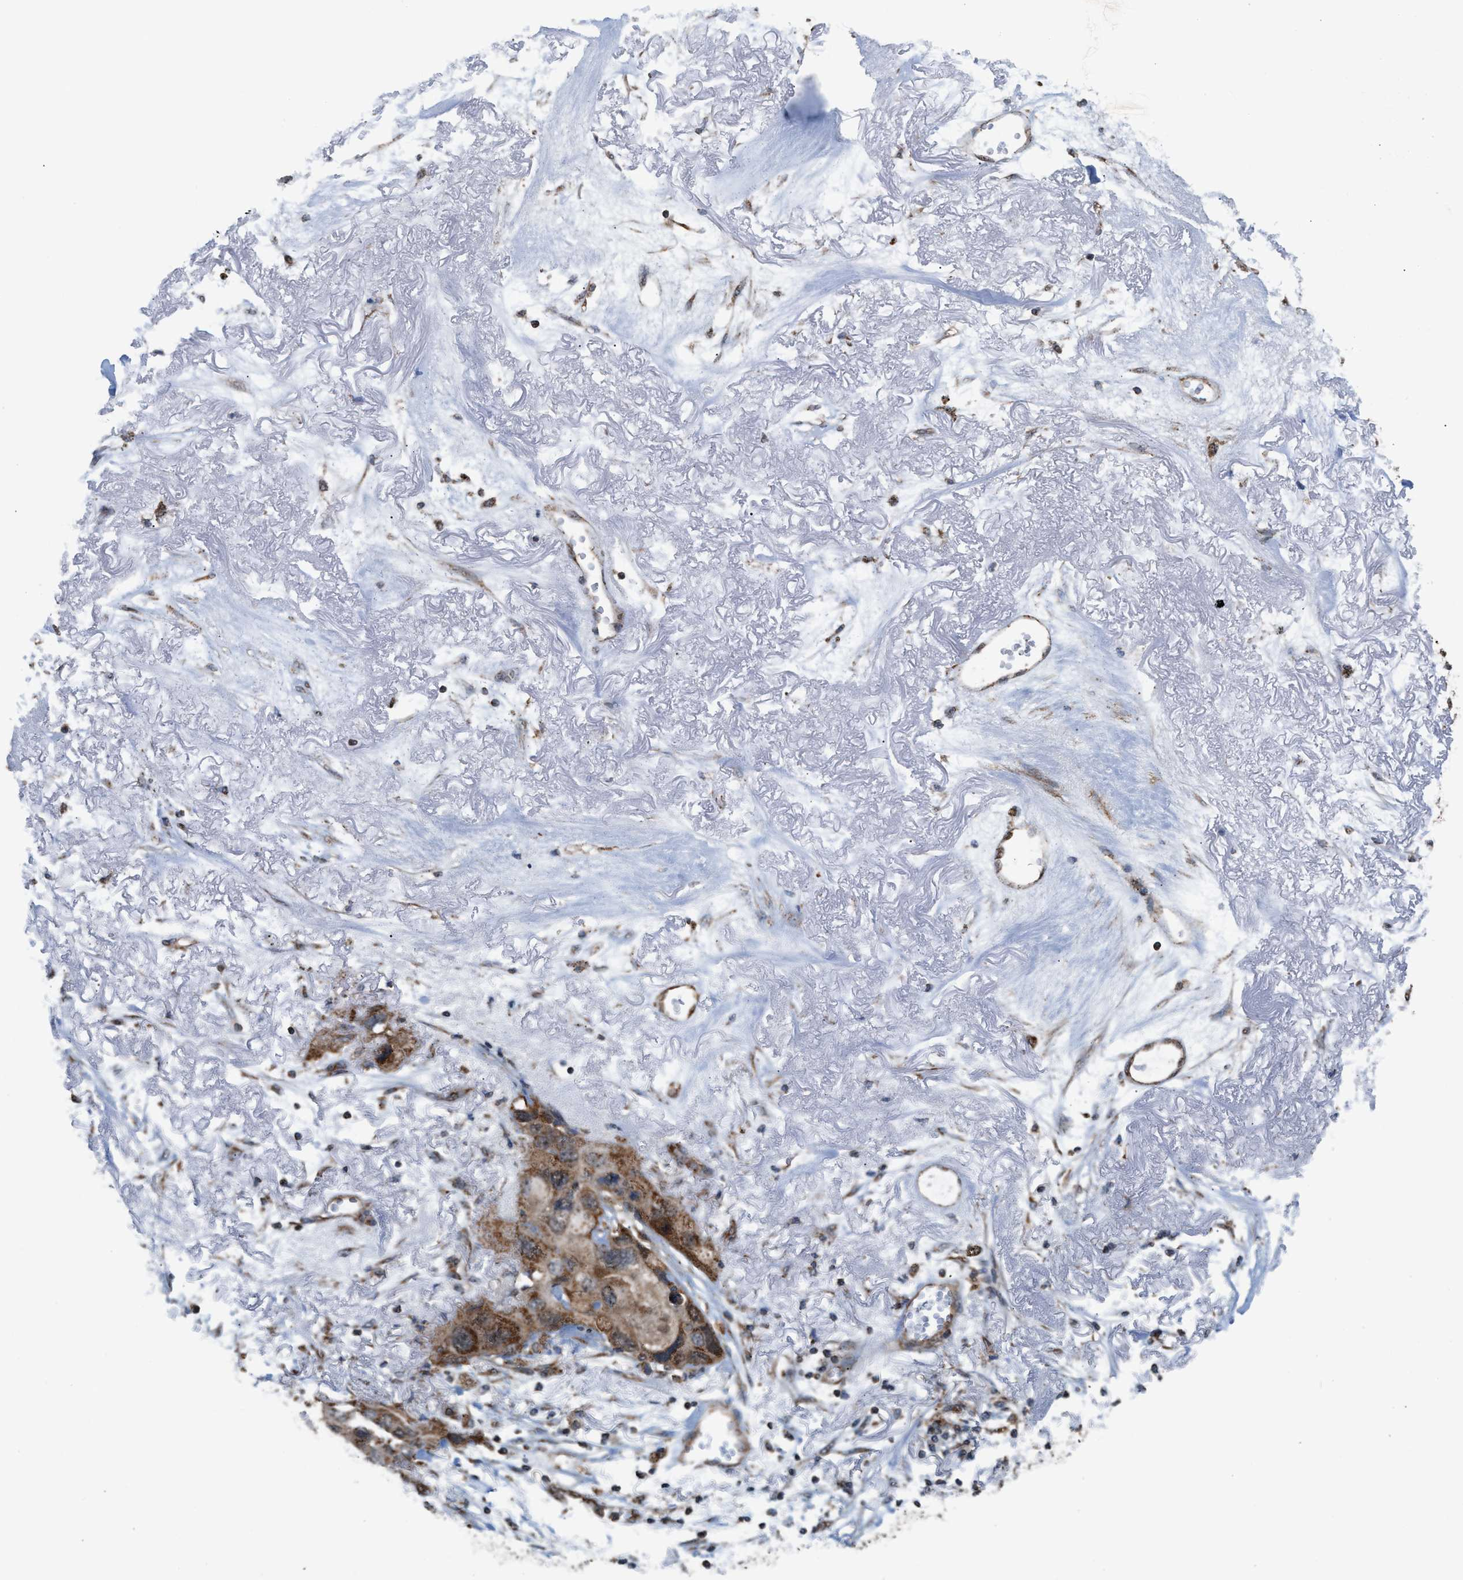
{"staining": {"intensity": "moderate", "quantity": ">75%", "location": "cytoplasmic/membranous"}, "tissue": "lung cancer", "cell_type": "Tumor cells", "image_type": "cancer", "snomed": [{"axis": "morphology", "description": "Squamous cell carcinoma, NOS"}, {"axis": "topography", "description": "Lung"}], "caption": "This is an image of immunohistochemistry (IHC) staining of squamous cell carcinoma (lung), which shows moderate positivity in the cytoplasmic/membranous of tumor cells.", "gene": "SGSM2", "patient": {"sex": "female", "age": 73}}